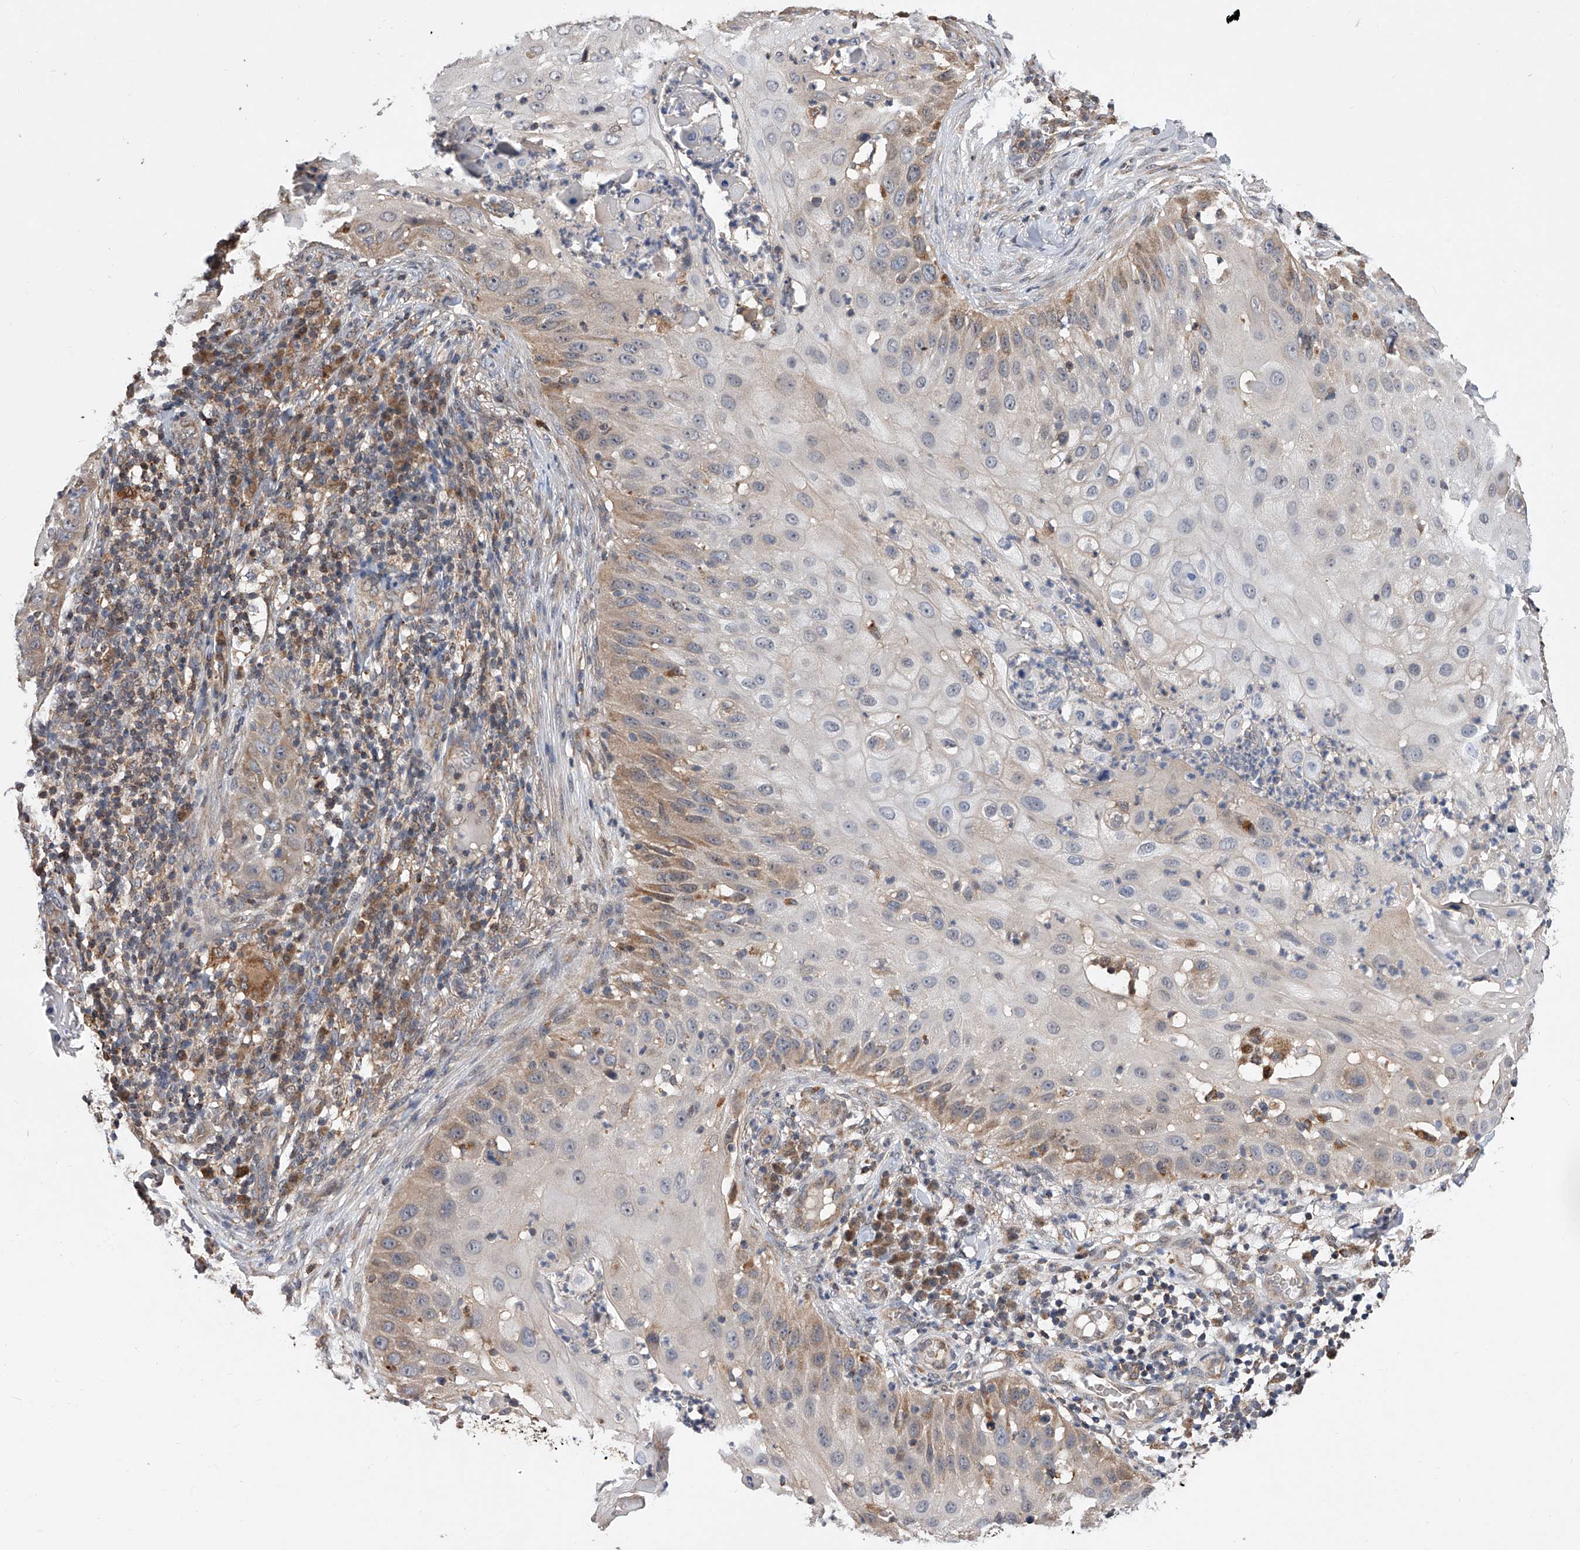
{"staining": {"intensity": "weak", "quantity": "25%-75%", "location": "cytoplasmic/membranous"}, "tissue": "skin cancer", "cell_type": "Tumor cells", "image_type": "cancer", "snomed": [{"axis": "morphology", "description": "Squamous cell carcinoma, NOS"}, {"axis": "topography", "description": "Skin"}], "caption": "Tumor cells reveal low levels of weak cytoplasmic/membranous expression in about 25%-75% of cells in skin squamous cell carcinoma.", "gene": "GMDS", "patient": {"sex": "female", "age": 44}}